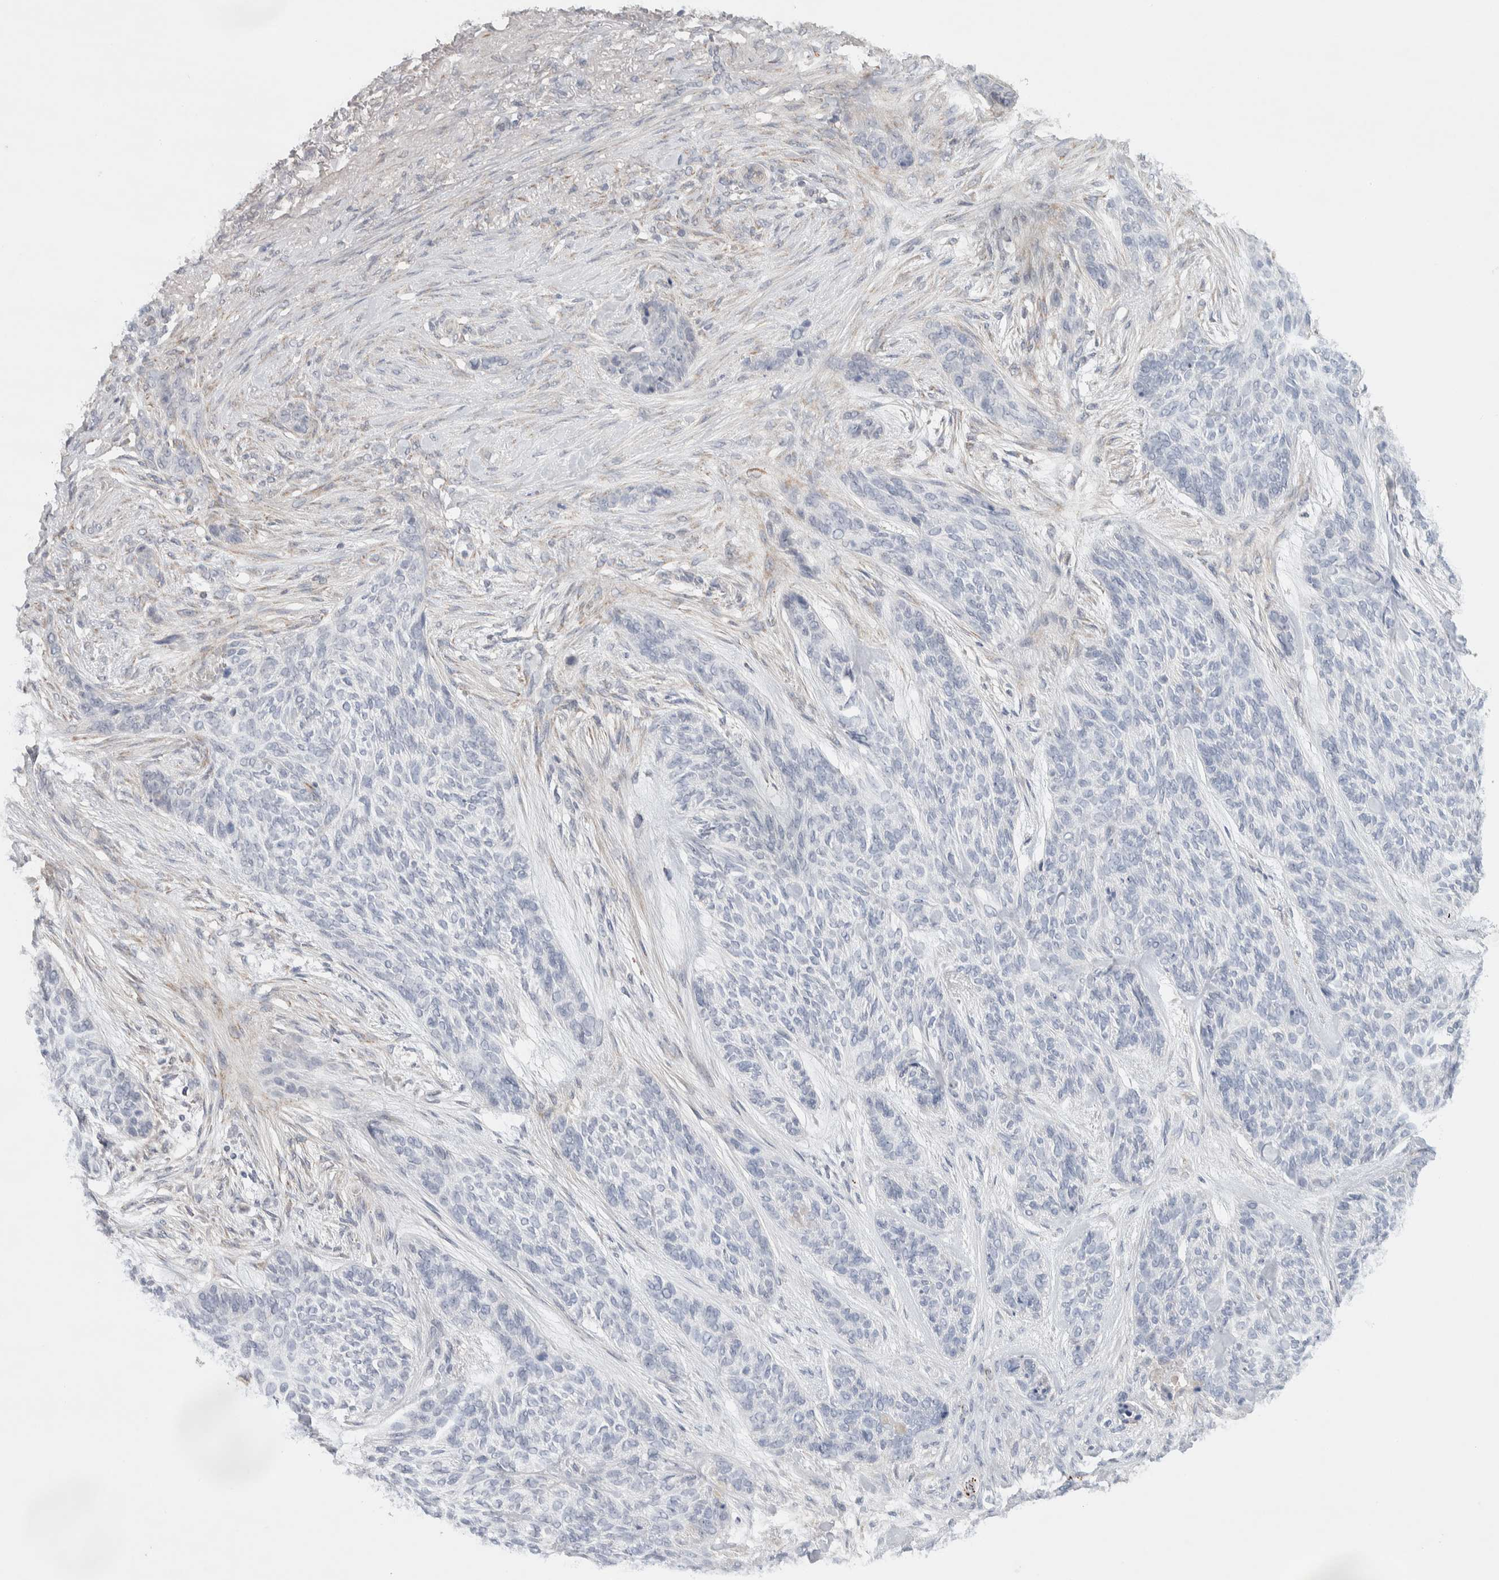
{"staining": {"intensity": "negative", "quantity": "none", "location": "none"}, "tissue": "skin cancer", "cell_type": "Tumor cells", "image_type": "cancer", "snomed": [{"axis": "morphology", "description": "Basal cell carcinoma"}, {"axis": "topography", "description": "Skin"}], "caption": "Immunohistochemistry image of neoplastic tissue: human skin cancer stained with DAB displays no significant protein staining in tumor cells.", "gene": "DEPTOR", "patient": {"sex": "male", "age": 55}}